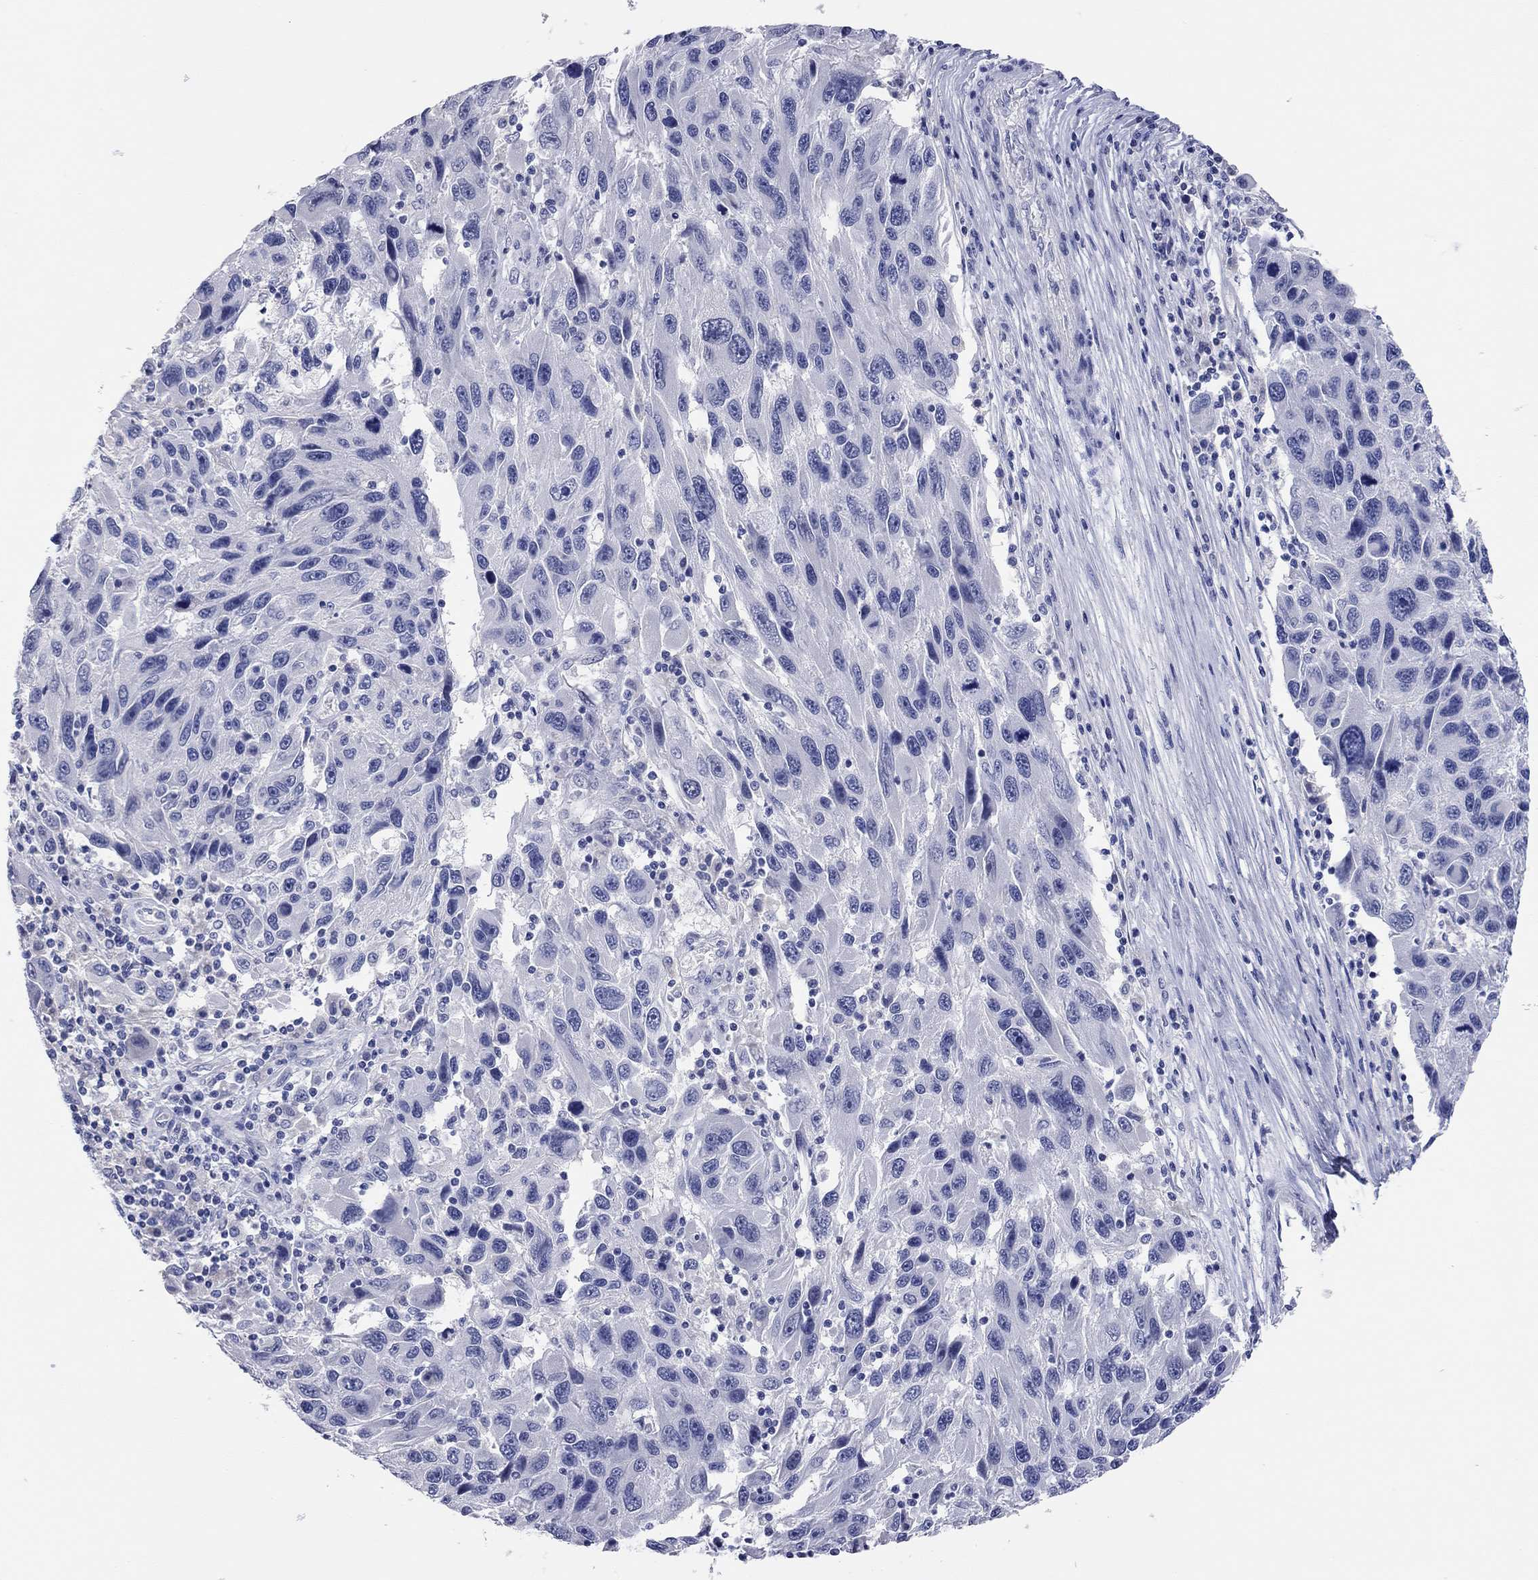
{"staining": {"intensity": "negative", "quantity": "none", "location": "none"}, "tissue": "melanoma", "cell_type": "Tumor cells", "image_type": "cancer", "snomed": [{"axis": "morphology", "description": "Malignant melanoma, NOS"}, {"axis": "topography", "description": "Skin"}], "caption": "High magnification brightfield microscopy of malignant melanoma stained with DAB (3,3'-diaminobenzidine) (brown) and counterstained with hematoxylin (blue): tumor cells show no significant expression. (IHC, brightfield microscopy, high magnification).", "gene": "TMEM221", "patient": {"sex": "male", "age": 53}}